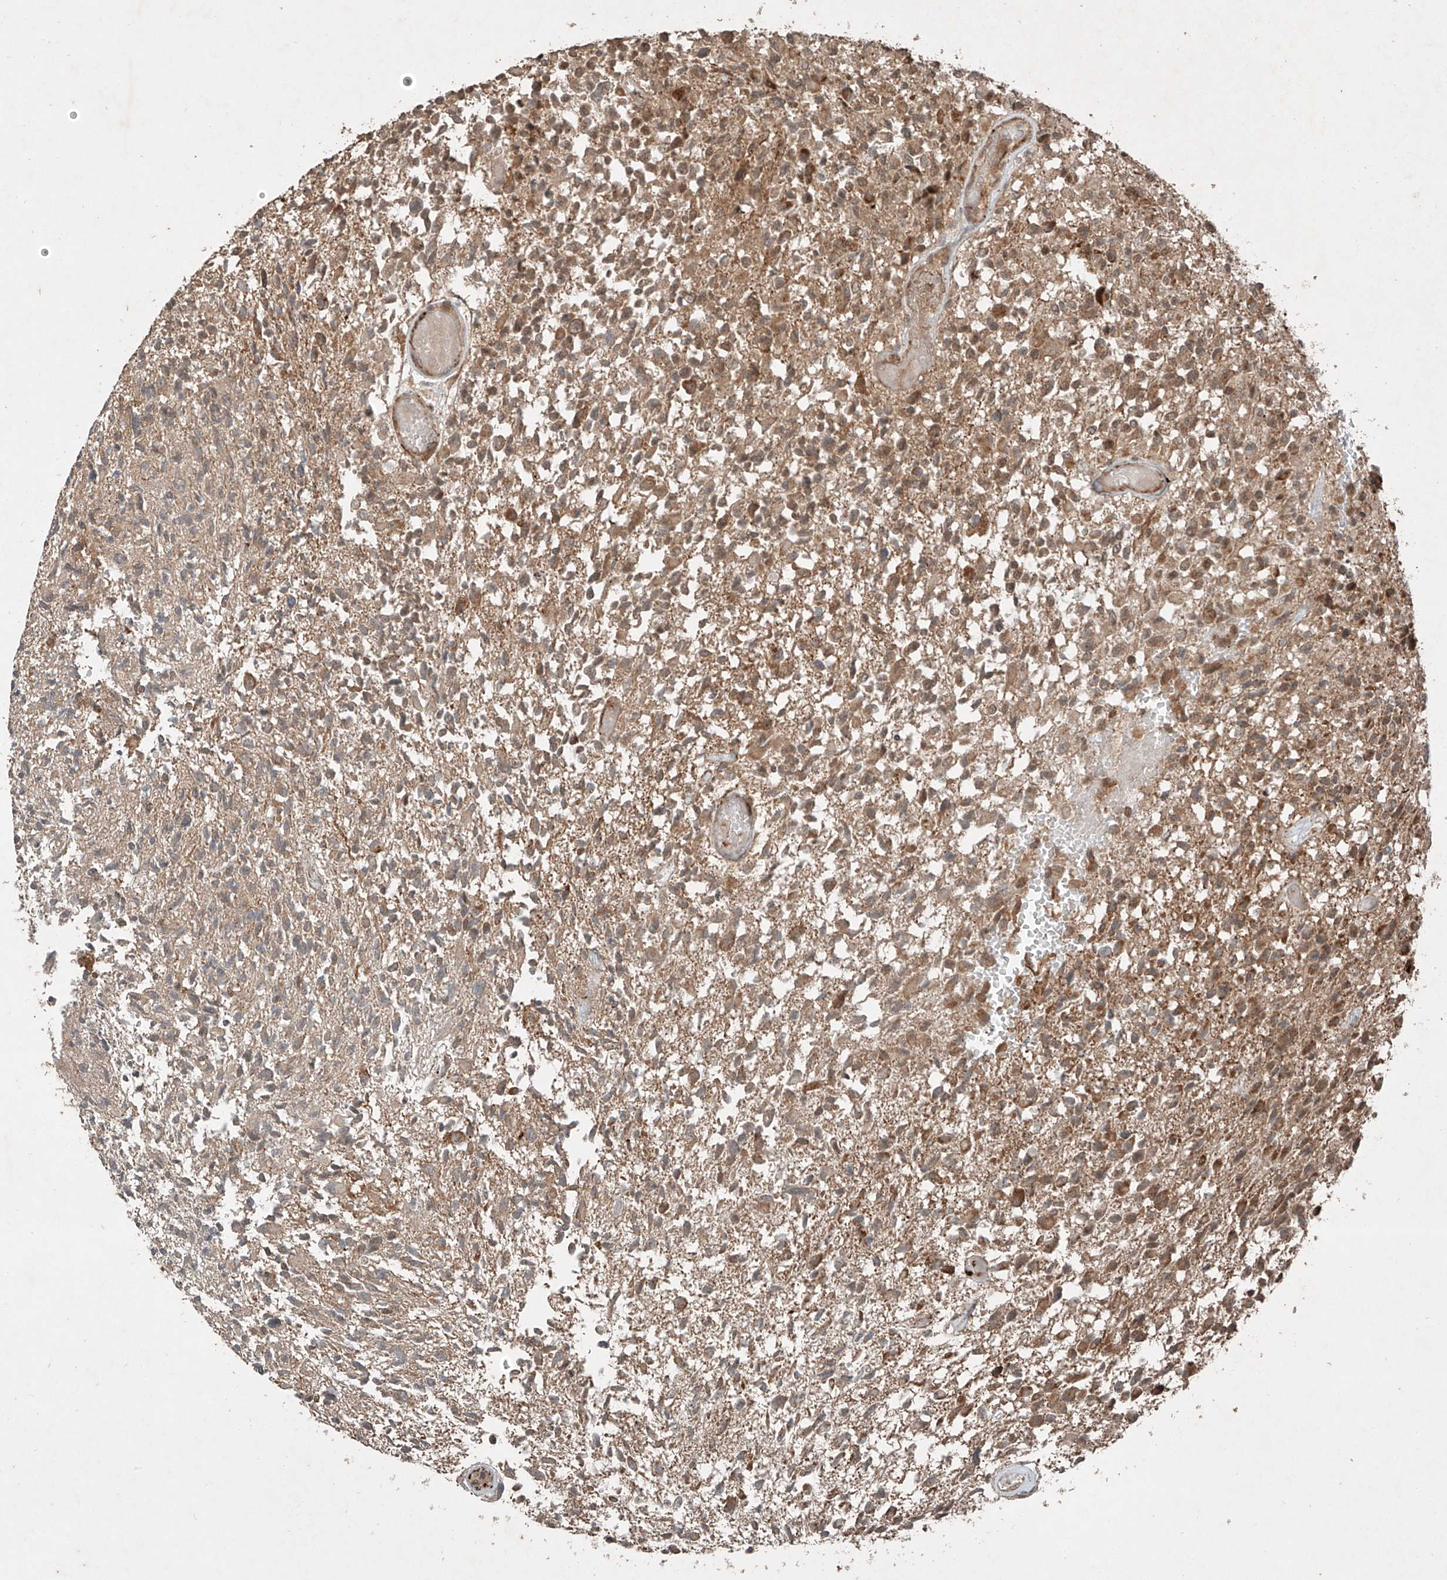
{"staining": {"intensity": "moderate", "quantity": "25%-75%", "location": "cytoplasmic/membranous,nuclear"}, "tissue": "glioma", "cell_type": "Tumor cells", "image_type": "cancer", "snomed": [{"axis": "morphology", "description": "Glioma, malignant, High grade"}, {"axis": "morphology", "description": "Glioblastoma, NOS"}, {"axis": "topography", "description": "Brain"}], "caption": "Moderate cytoplasmic/membranous and nuclear positivity for a protein is present in approximately 25%-75% of tumor cells of glioma using immunohistochemistry.", "gene": "ZNF620", "patient": {"sex": "male", "age": 60}}